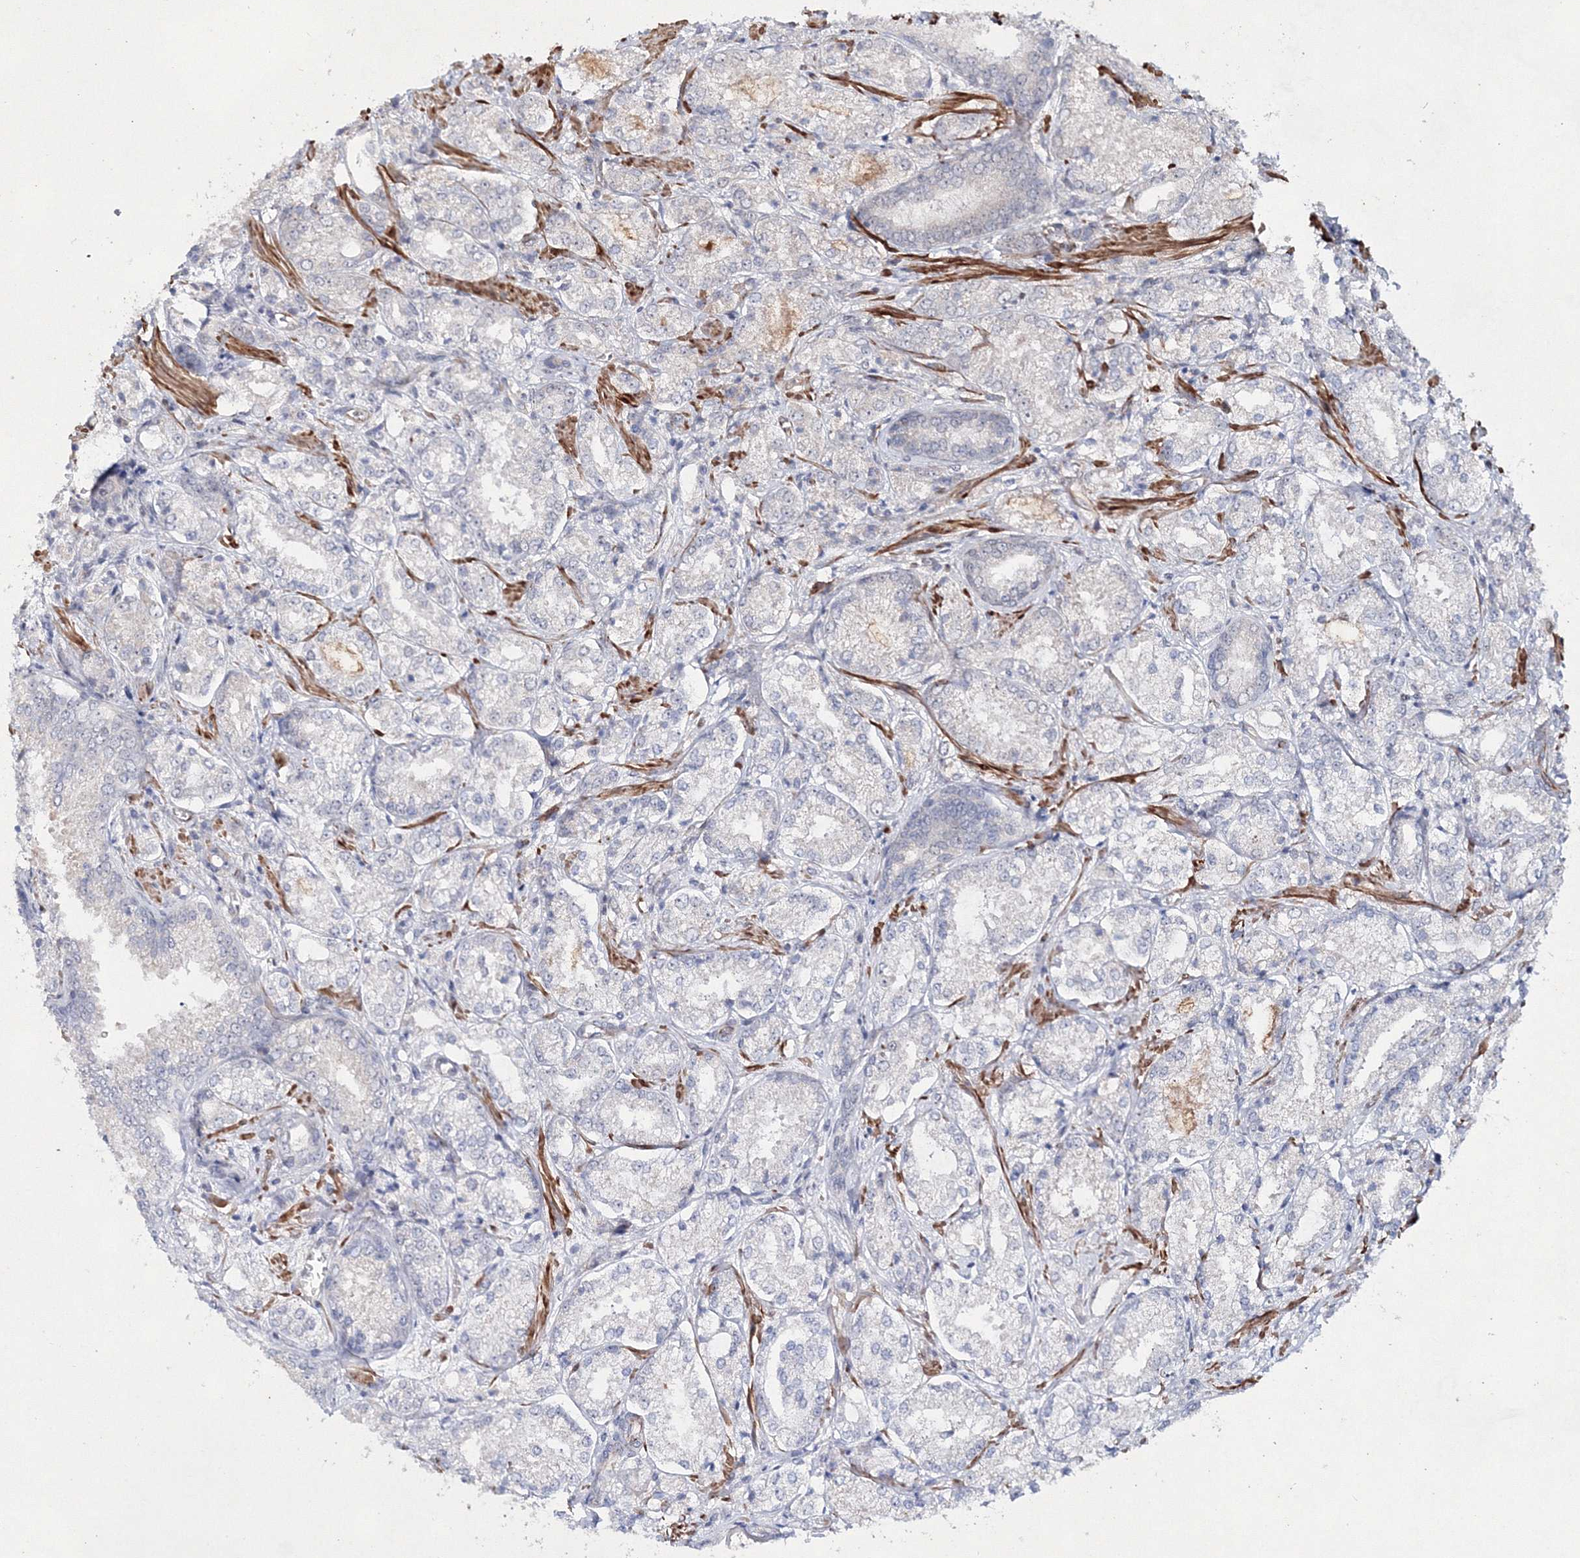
{"staining": {"intensity": "negative", "quantity": "none", "location": "none"}, "tissue": "prostate cancer", "cell_type": "Tumor cells", "image_type": "cancer", "snomed": [{"axis": "morphology", "description": "Adenocarcinoma, Low grade"}, {"axis": "topography", "description": "Prostate"}], "caption": "This is an immunohistochemistry histopathology image of human prostate cancer. There is no staining in tumor cells.", "gene": "SNIP1", "patient": {"sex": "male", "age": 74}}